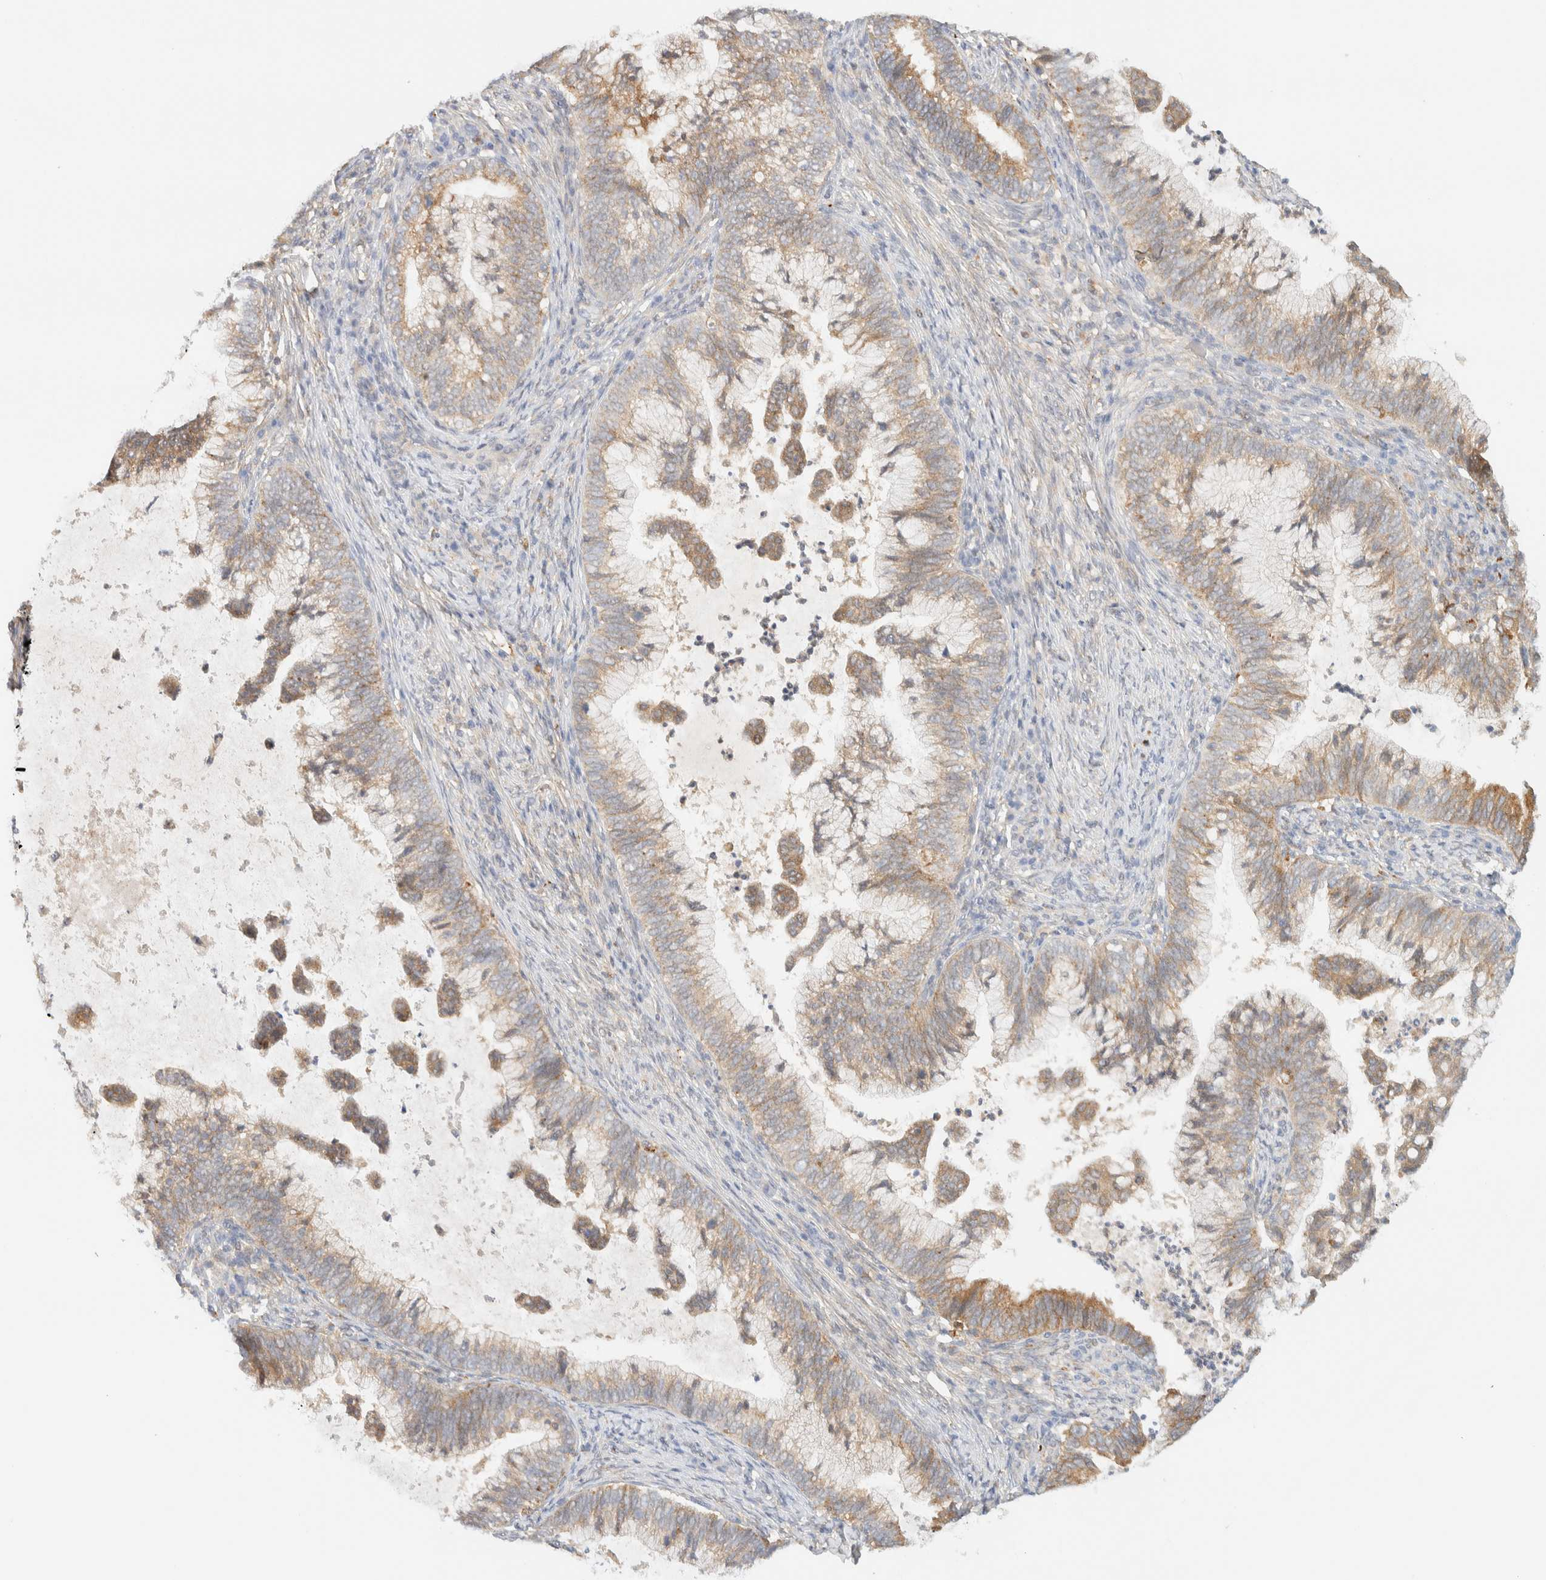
{"staining": {"intensity": "moderate", "quantity": ">75%", "location": "cytoplasmic/membranous"}, "tissue": "cervical cancer", "cell_type": "Tumor cells", "image_type": "cancer", "snomed": [{"axis": "morphology", "description": "Adenocarcinoma, NOS"}, {"axis": "topography", "description": "Cervix"}], "caption": "There is medium levels of moderate cytoplasmic/membranous positivity in tumor cells of cervical cancer, as demonstrated by immunohistochemical staining (brown color).", "gene": "NT5C", "patient": {"sex": "female", "age": 36}}